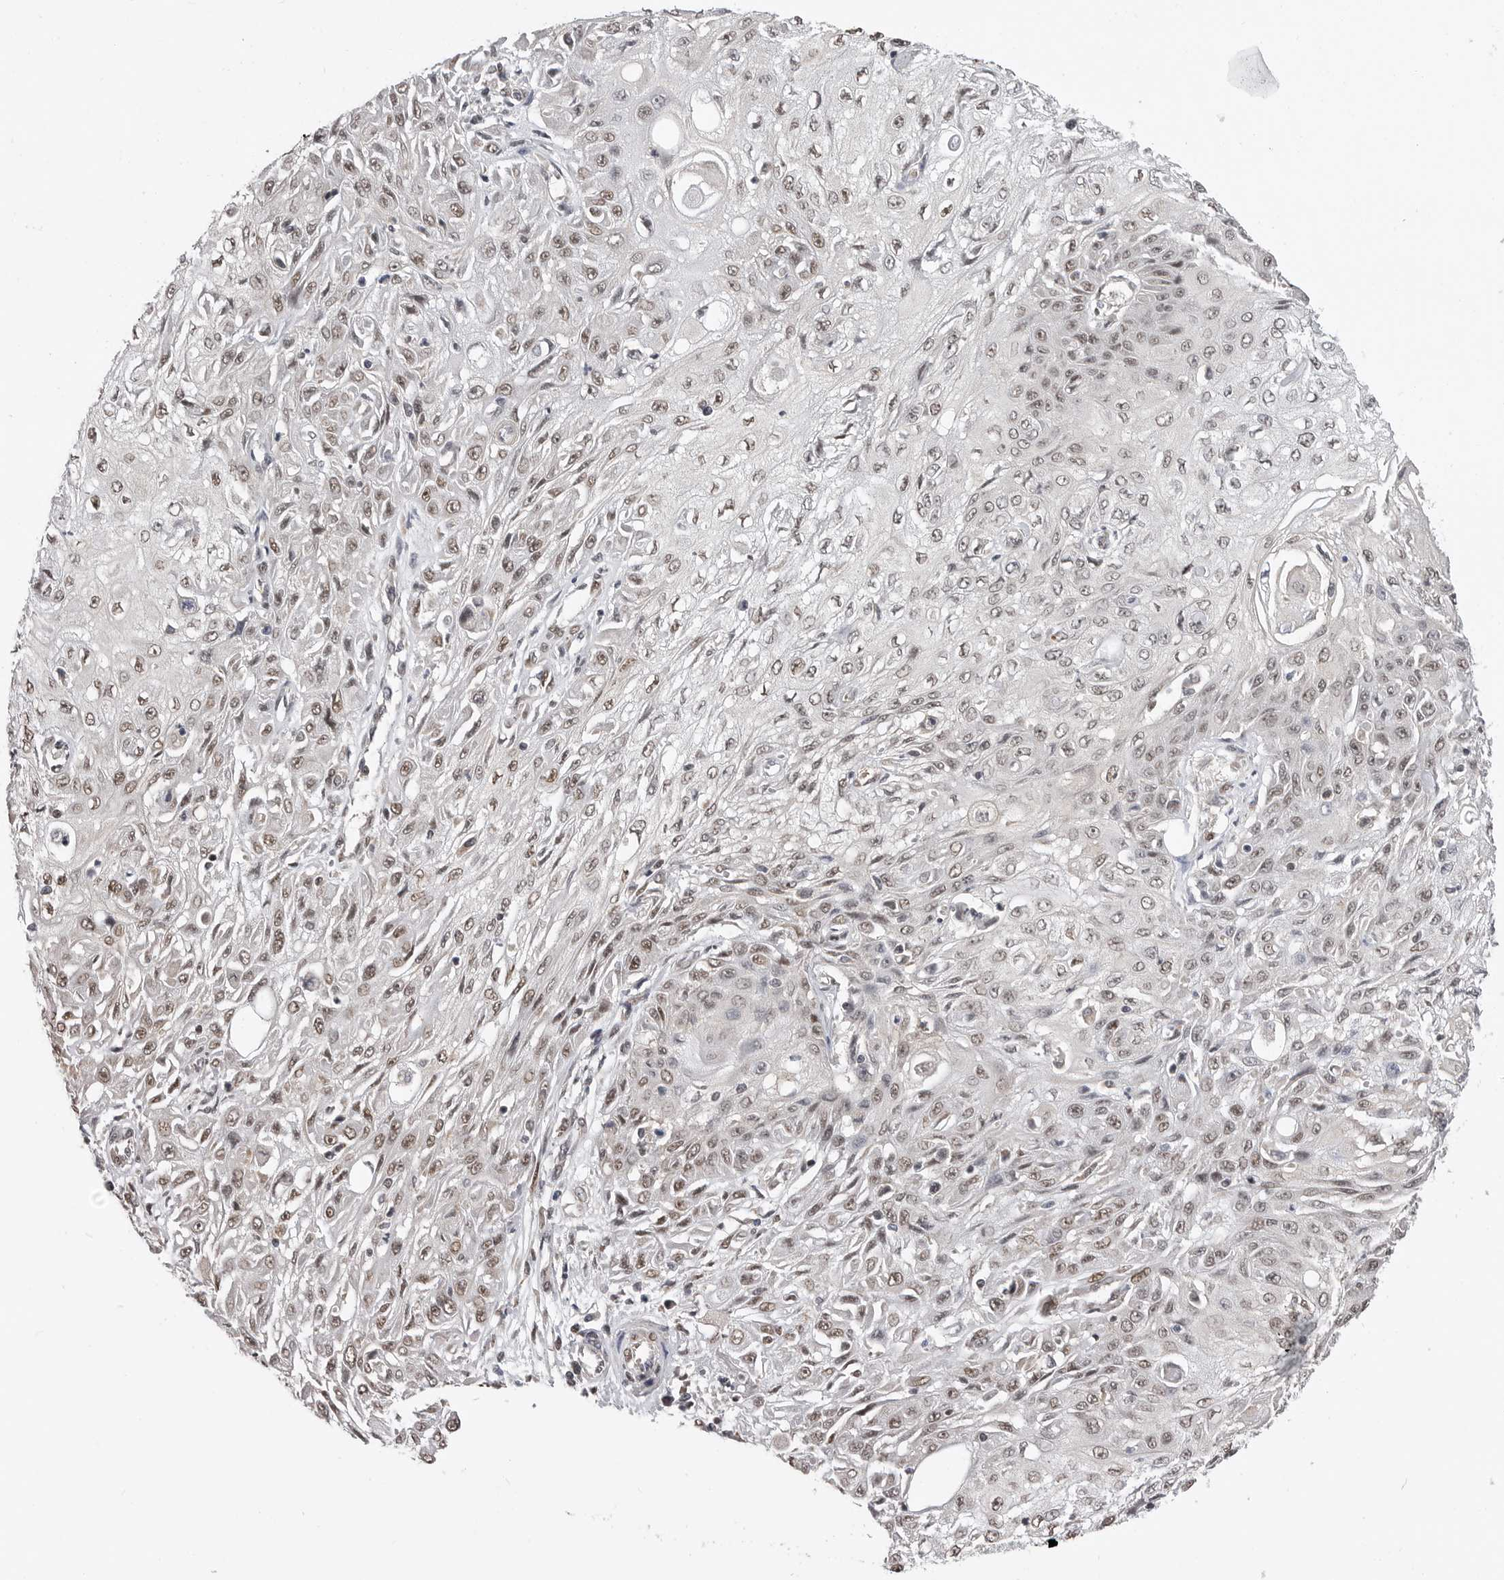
{"staining": {"intensity": "weak", "quantity": ">75%", "location": "nuclear"}, "tissue": "skin cancer", "cell_type": "Tumor cells", "image_type": "cancer", "snomed": [{"axis": "morphology", "description": "Squamous cell carcinoma, NOS"}, {"axis": "morphology", "description": "Squamous cell carcinoma, metastatic, NOS"}, {"axis": "topography", "description": "Skin"}, {"axis": "topography", "description": "Lymph node"}], "caption": "Immunohistochemistry (IHC) histopathology image of skin metastatic squamous cell carcinoma stained for a protein (brown), which displays low levels of weak nuclear staining in approximately >75% of tumor cells.", "gene": "SMARCC1", "patient": {"sex": "male", "age": 75}}